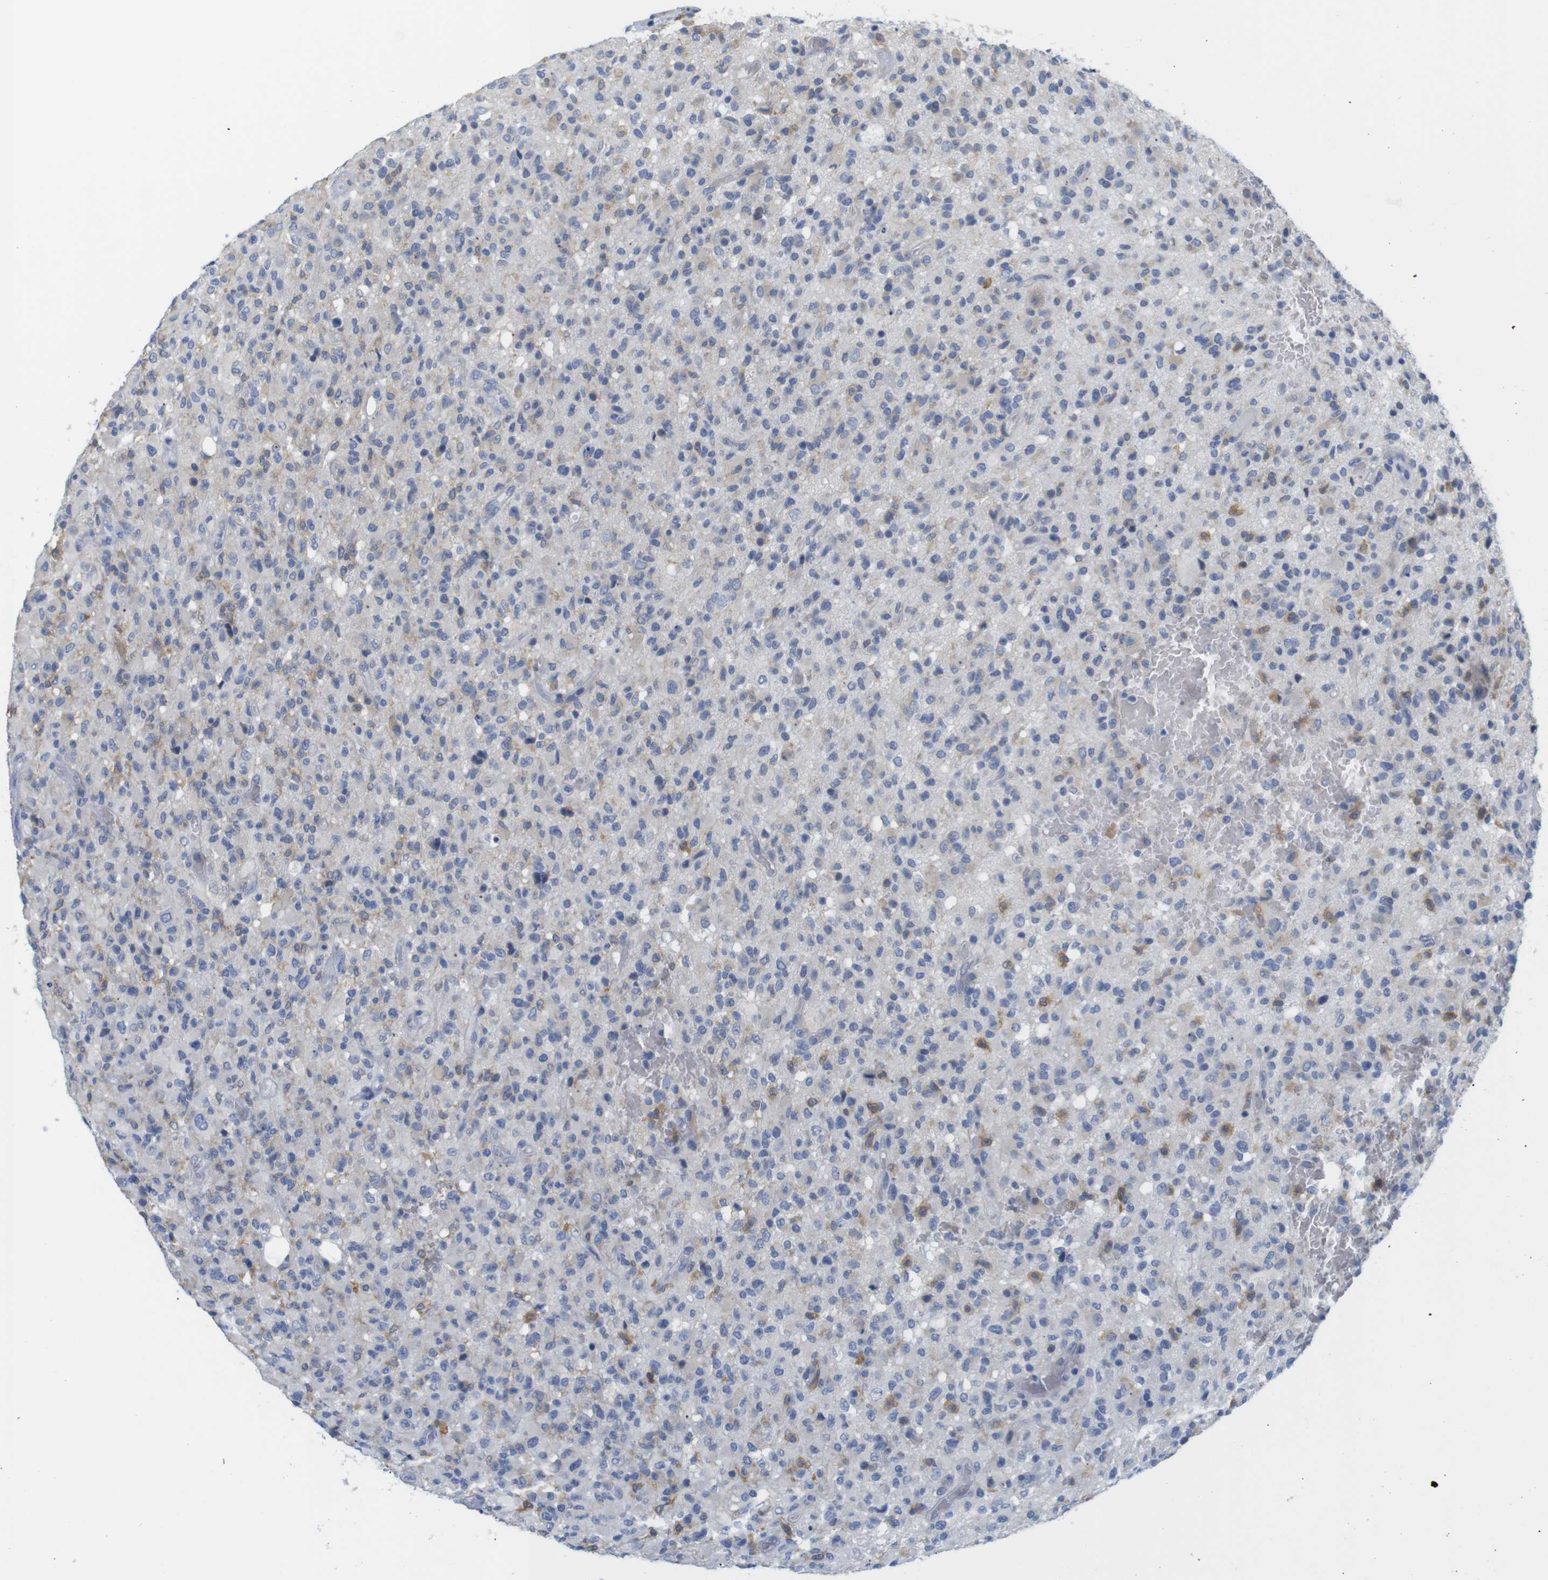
{"staining": {"intensity": "weak", "quantity": "<25%", "location": "cytoplasmic/membranous"}, "tissue": "glioma", "cell_type": "Tumor cells", "image_type": "cancer", "snomed": [{"axis": "morphology", "description": "Glioma, malignant, High grade"}, {"axis": "topography", "description": "Brain"}], "caption": "Tumor cells show no significant protein staining in malignant glioma (high-grade).", "gene": "NEBL", "patient": {"sex": "male", "age": 71}}